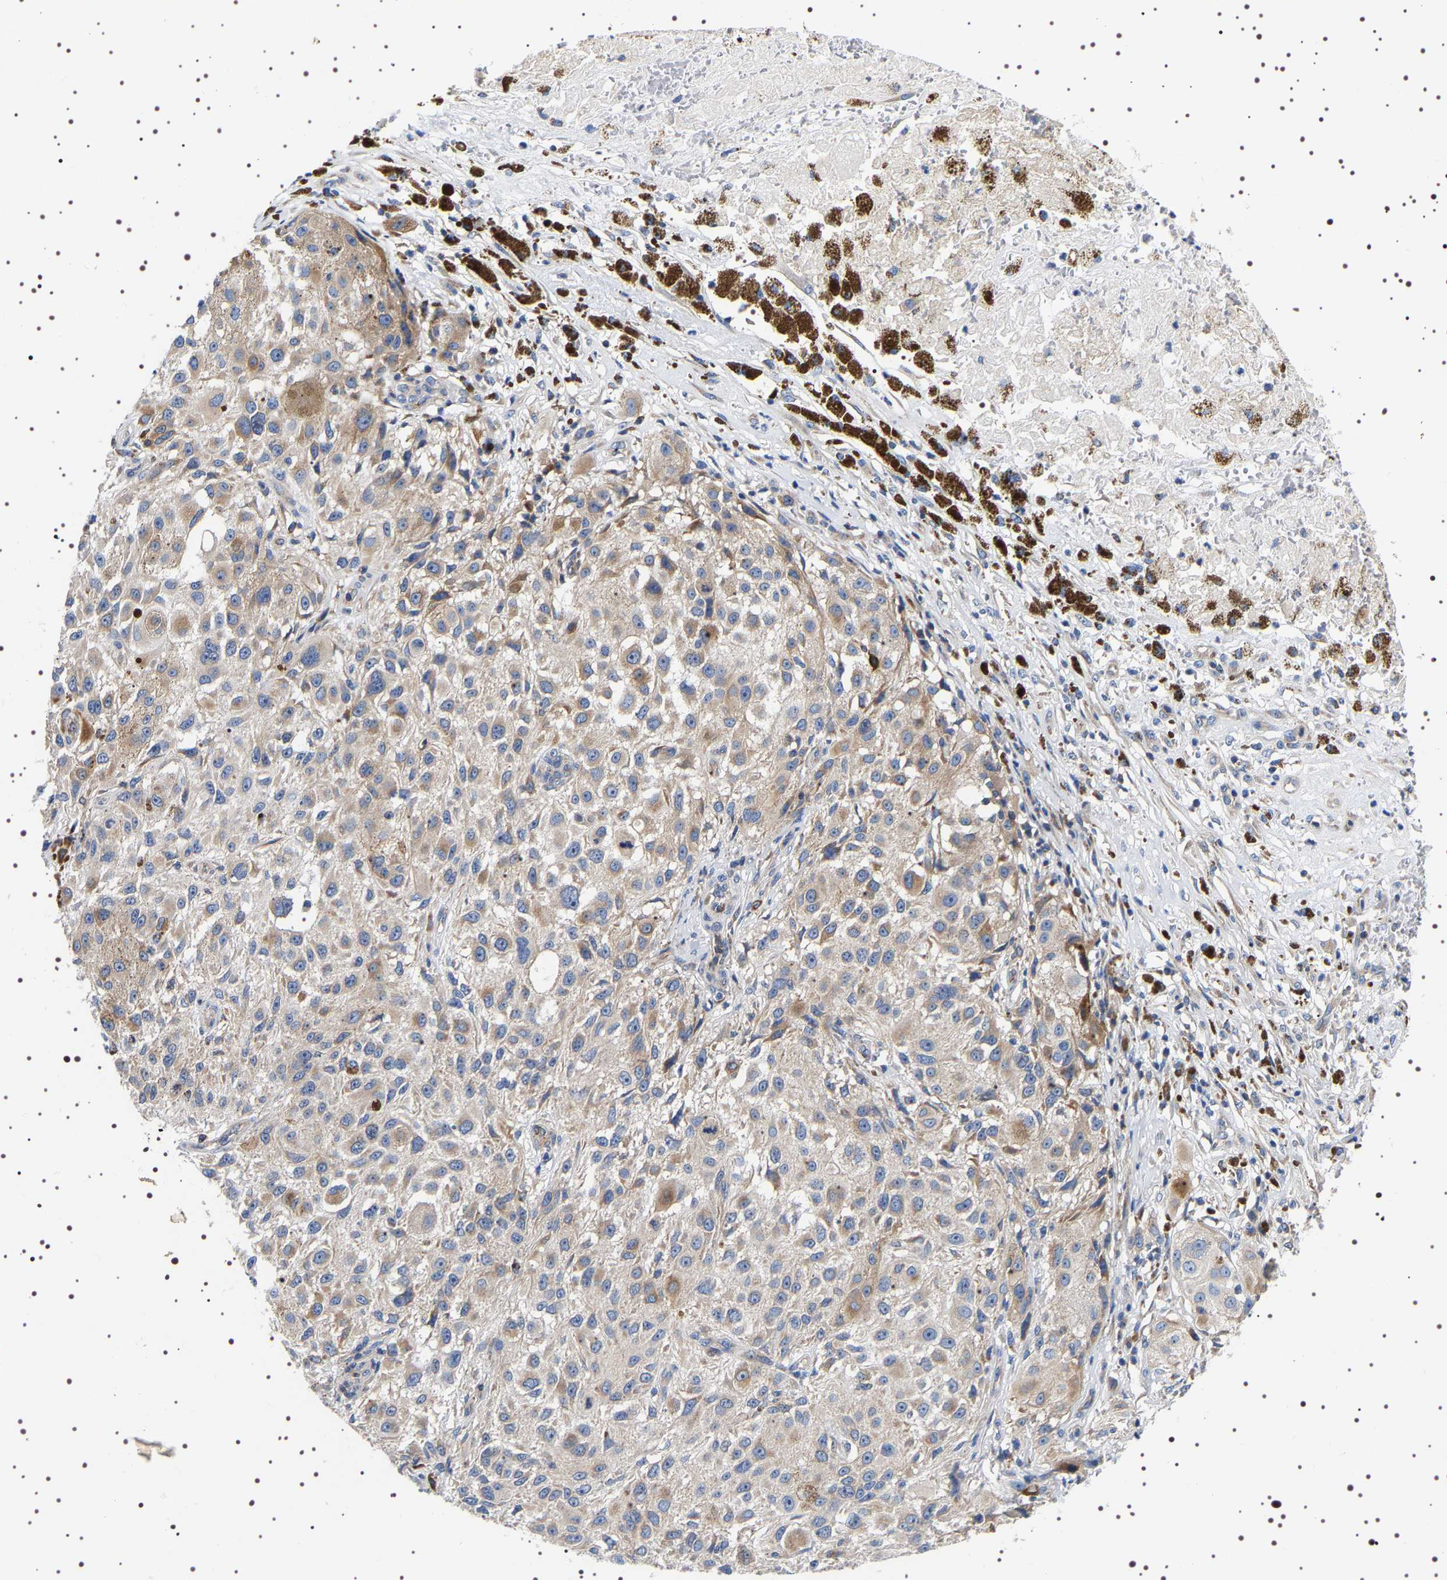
{"staining": {"intensity": "weak", "quantity": ">75%", "location": "cytoplasmic/membranous"}, "tissue": "melanoma", "cell_type": "Tumor cells", "image_type": "cancer", "snomed": [{"axis": "morphology", "description": "Necrosis, NOS"}, {"axis": "morphology", "description": "Malignant melanoma, NOS"}, {"axis": "topography", "description": "Skin"}], "caption": "An immunohistochemistry image of neoplastic tissue is shown. Protein staining in brown shows weak cytoplasmic/membranous positivity in melanoma within tumor cells.", "gene": "SQLE", "patient": {"sex": "female", "age": 87}}